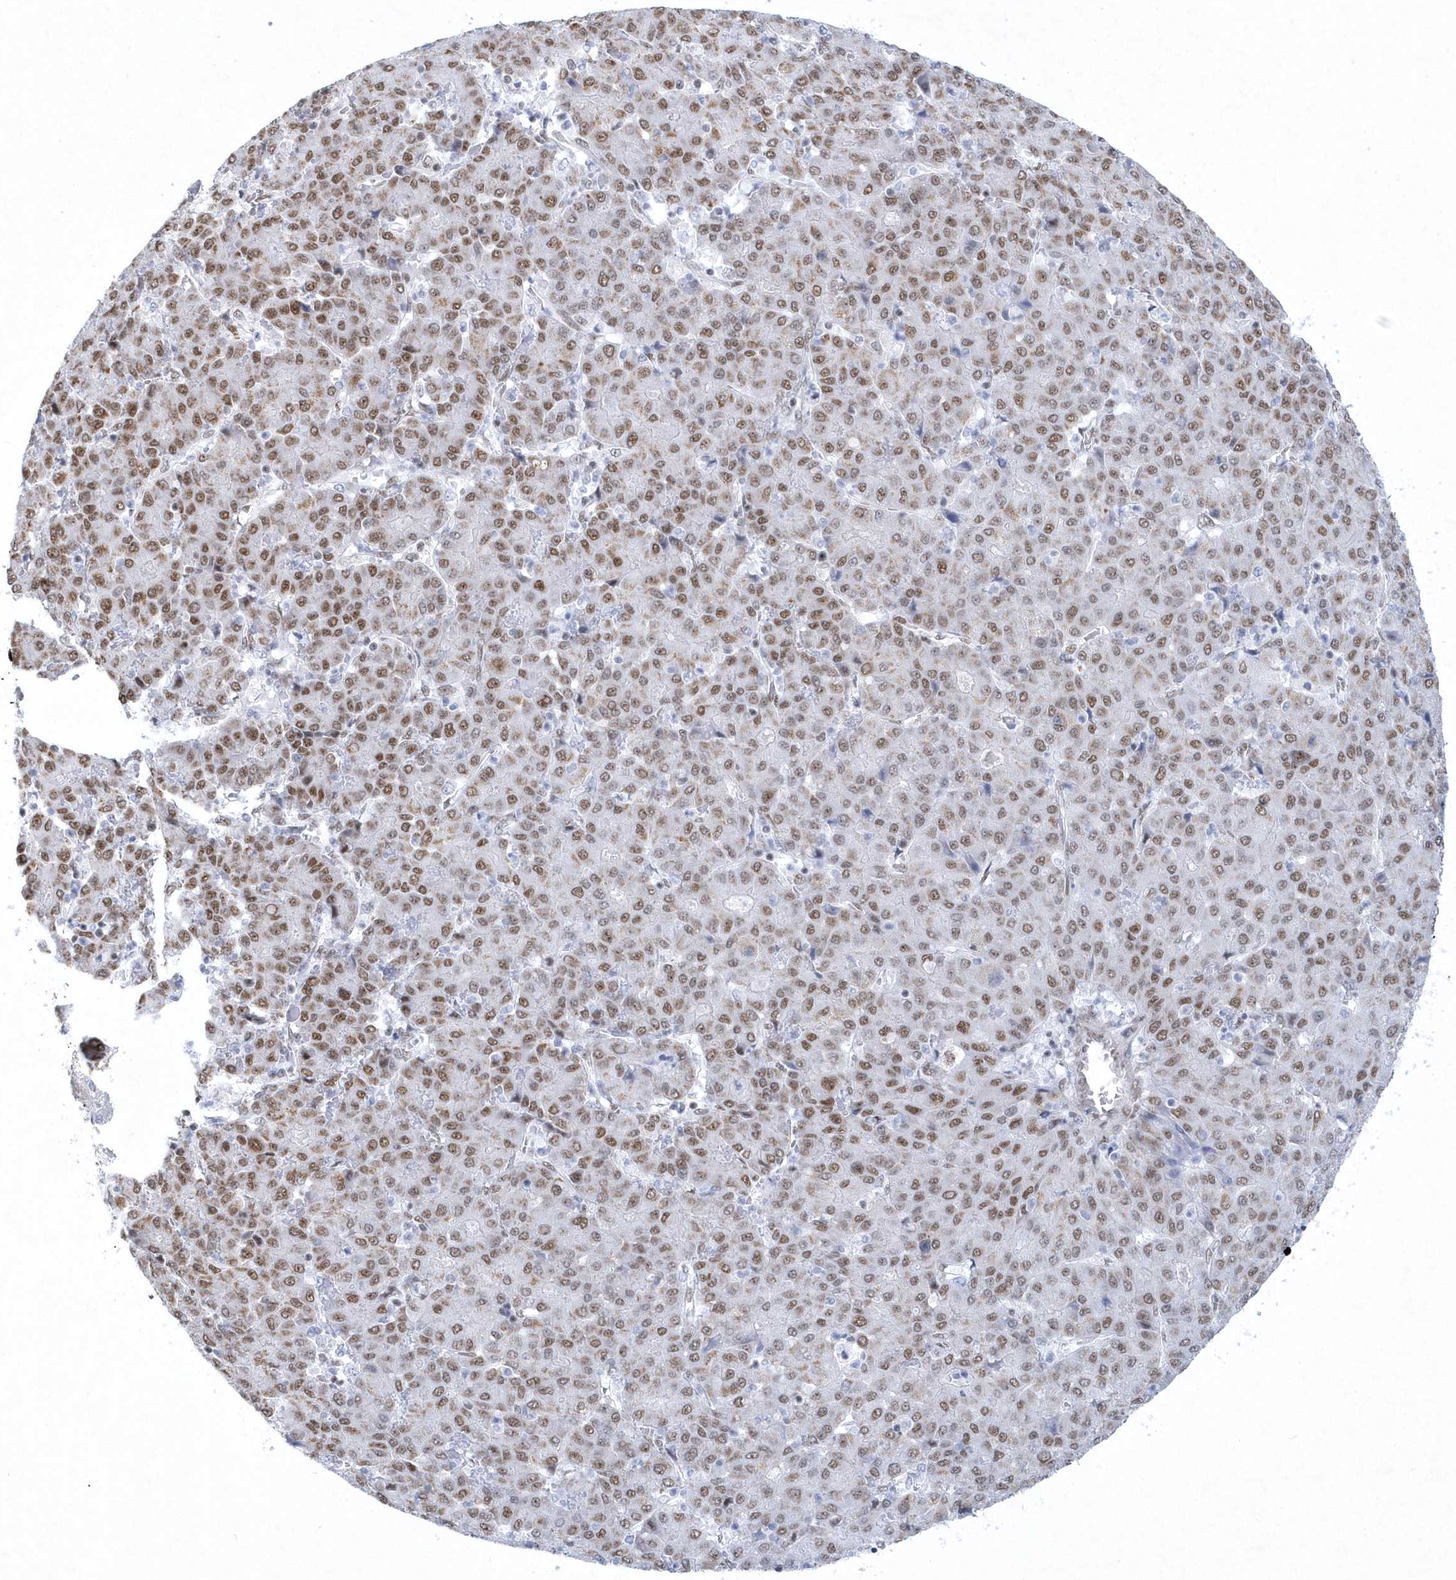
{"staining": {"intensity": "moderate", "quantity": ">75%", "location": "nuclear"}, "tissue": "liver cancer", "cell_type": "Tumor cells", "image_type": "cancer", "snomed": [{"axis": "morphology", "description": "Carcinoma, Hepatocellular, NOS"}, {"axis": "topography", "description": "Liver"}], "caption": "About >75% of tumor cells in liver hepatocellular carcinoma reveal moderate nuclear protein positivity as visualized by brown immunohistochemical staining.", "gene": "DCLRE1A", "patient": {"sex": "male", "age": 65}}